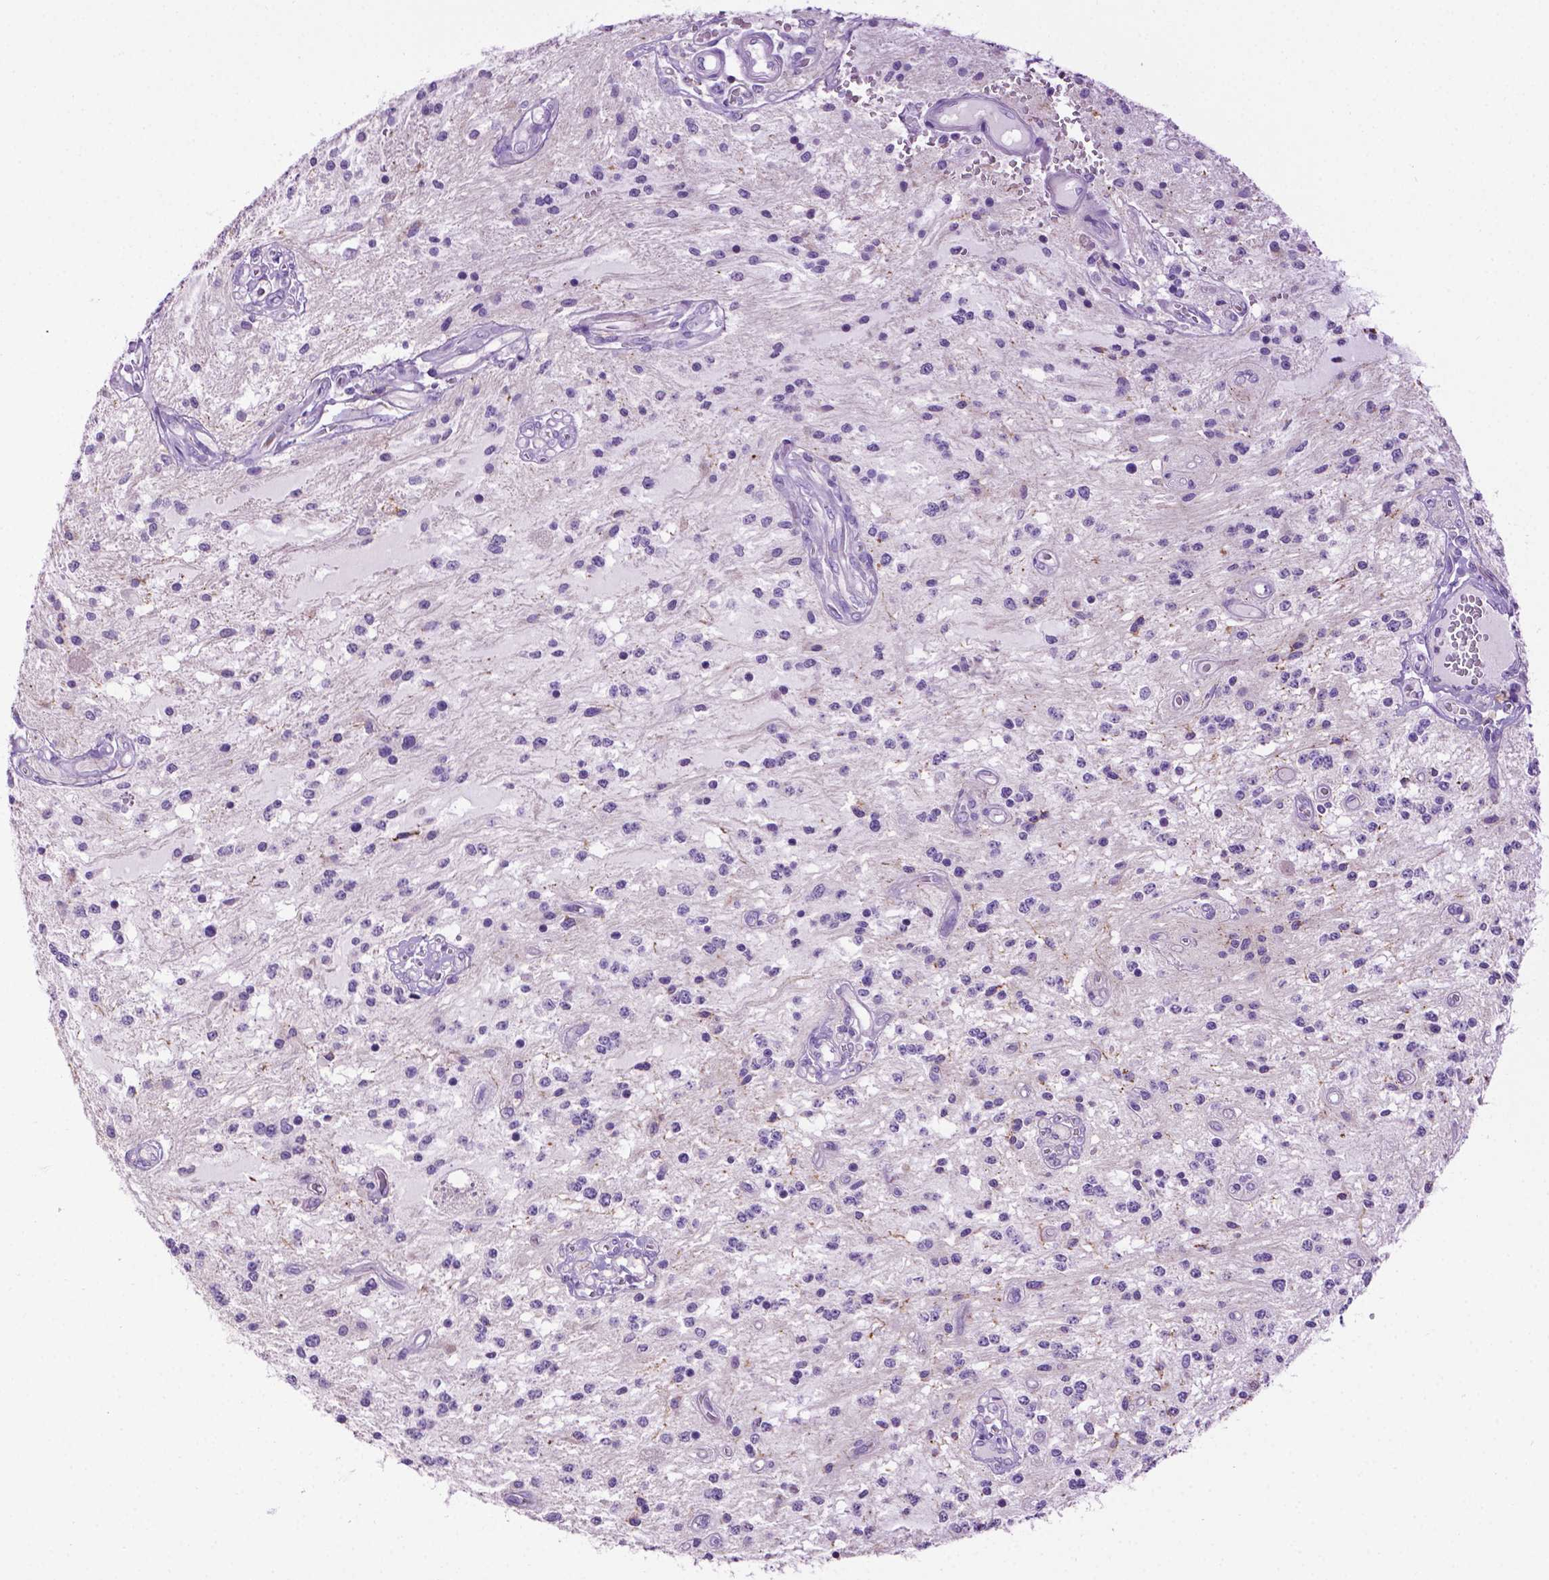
{"staining": {"intensity": "negative", "quantity": "none", "location": "none"}, "tissue": "glioma", "cell_type": "Tumor cells", "image_type": "cancer", "snomed": [{"axis": "morphology", "description": "Glioma, malignant, Low grade"}, {"axis": "topography", "description": "Cerebellum"}], "caption": "A histopathology image of human malignant glioma (low-grade) is negative for staining in tumor cells.", "gene": "TMEM132E", "patient": {"sex": "female", "age": 14}}